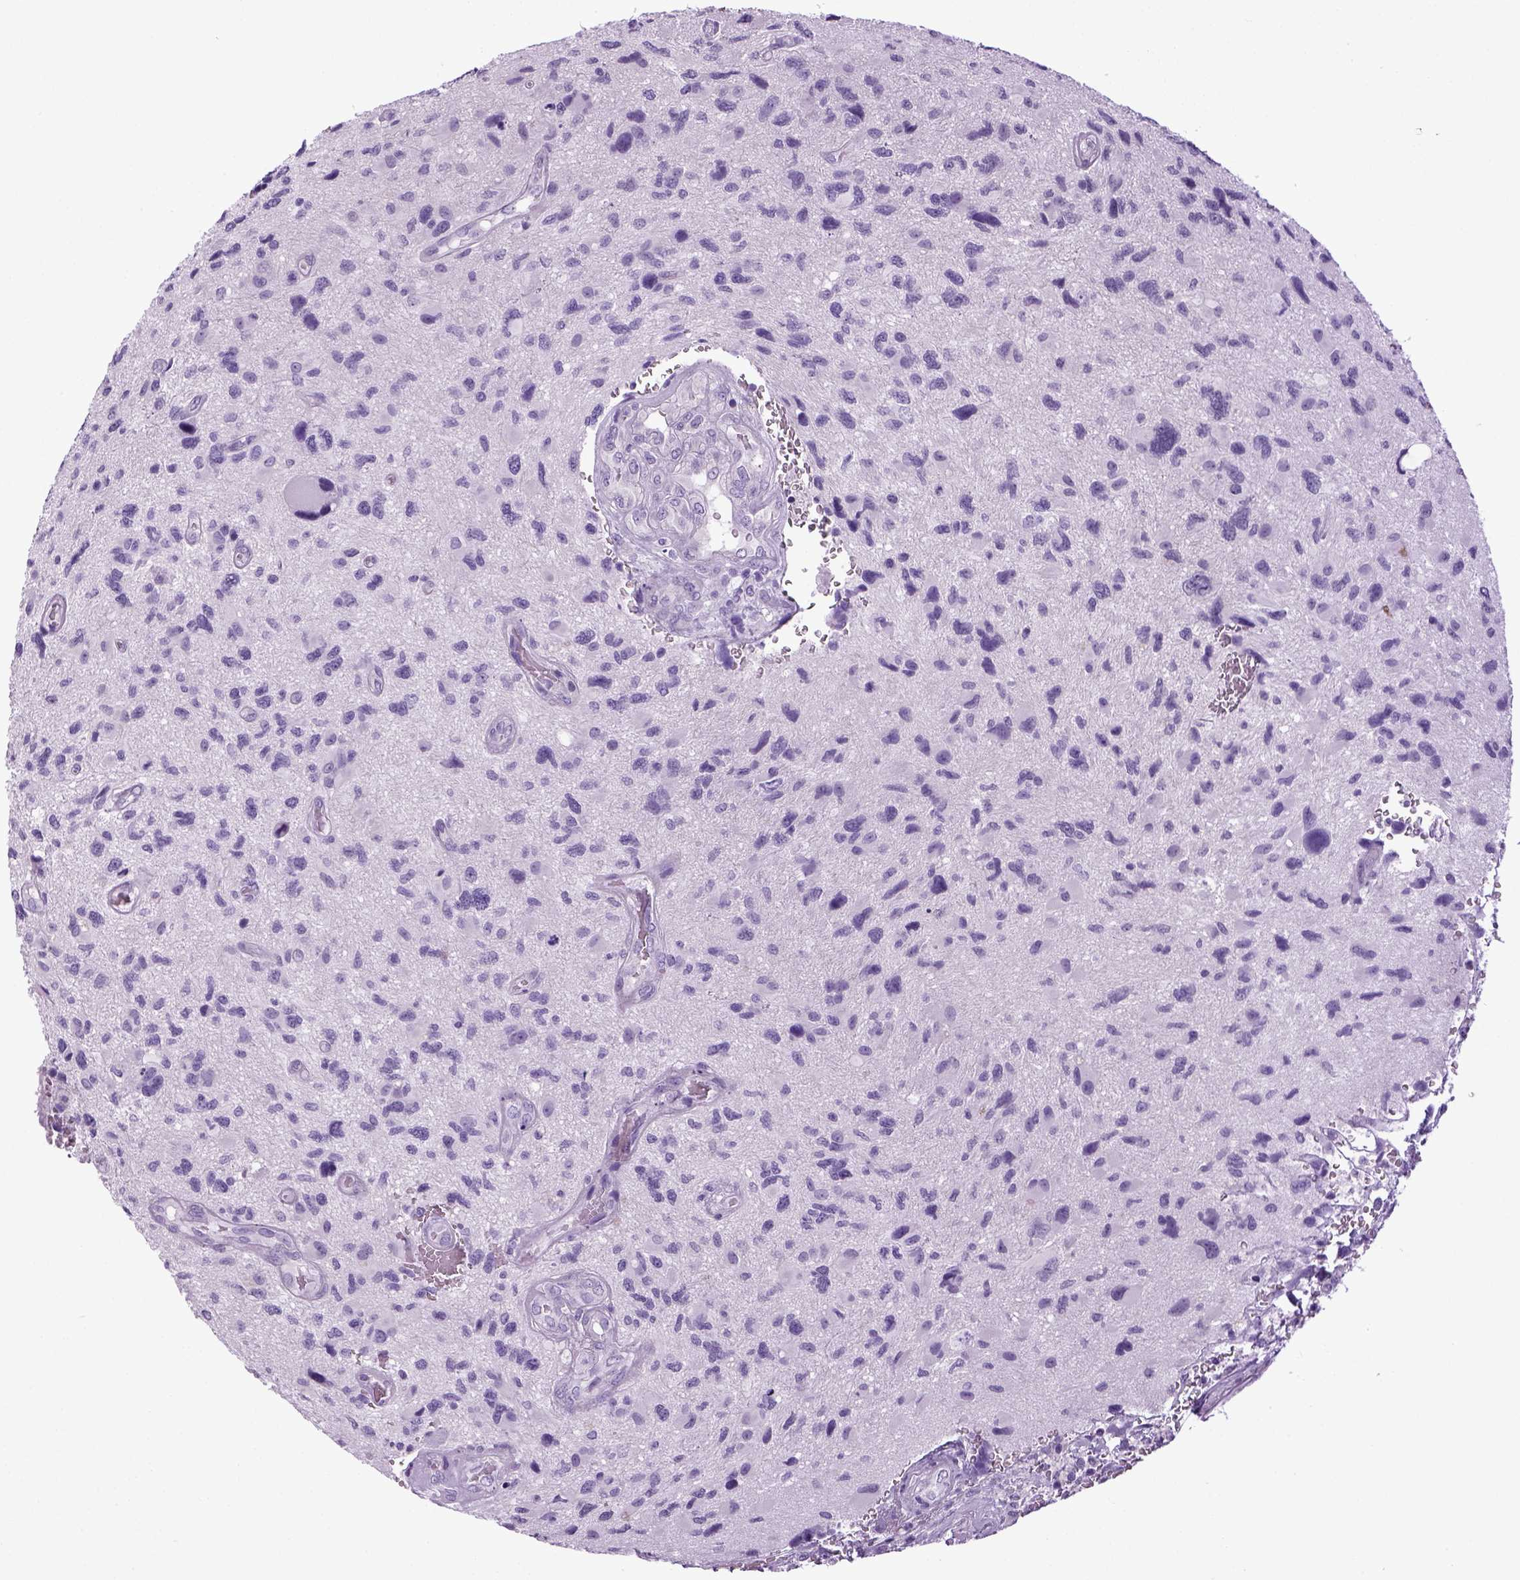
{"staining": {"intensity": "negative", "quantity": "none", "location": "none"}, "tissue": "glioma", "cell_type": "Tumor cells", "image_type": "cancer", "snomed": [{"axis": "morphology", "description": "Glioma, malignant, NOS"}, {"axis": "morphology", "description": "Glioma, malignant, High grade"}, {"axis": "topography", "description": "Brain"}], "caption": "Protein analysis of glioma (malignant) shows no significant expression in tumor cells. (DAB (3,3'-diaminobenzidine) IHC with hematoxylin counter stain).", "gene": "HMCN2", "patient": {"sex": "female", "age": 71}}